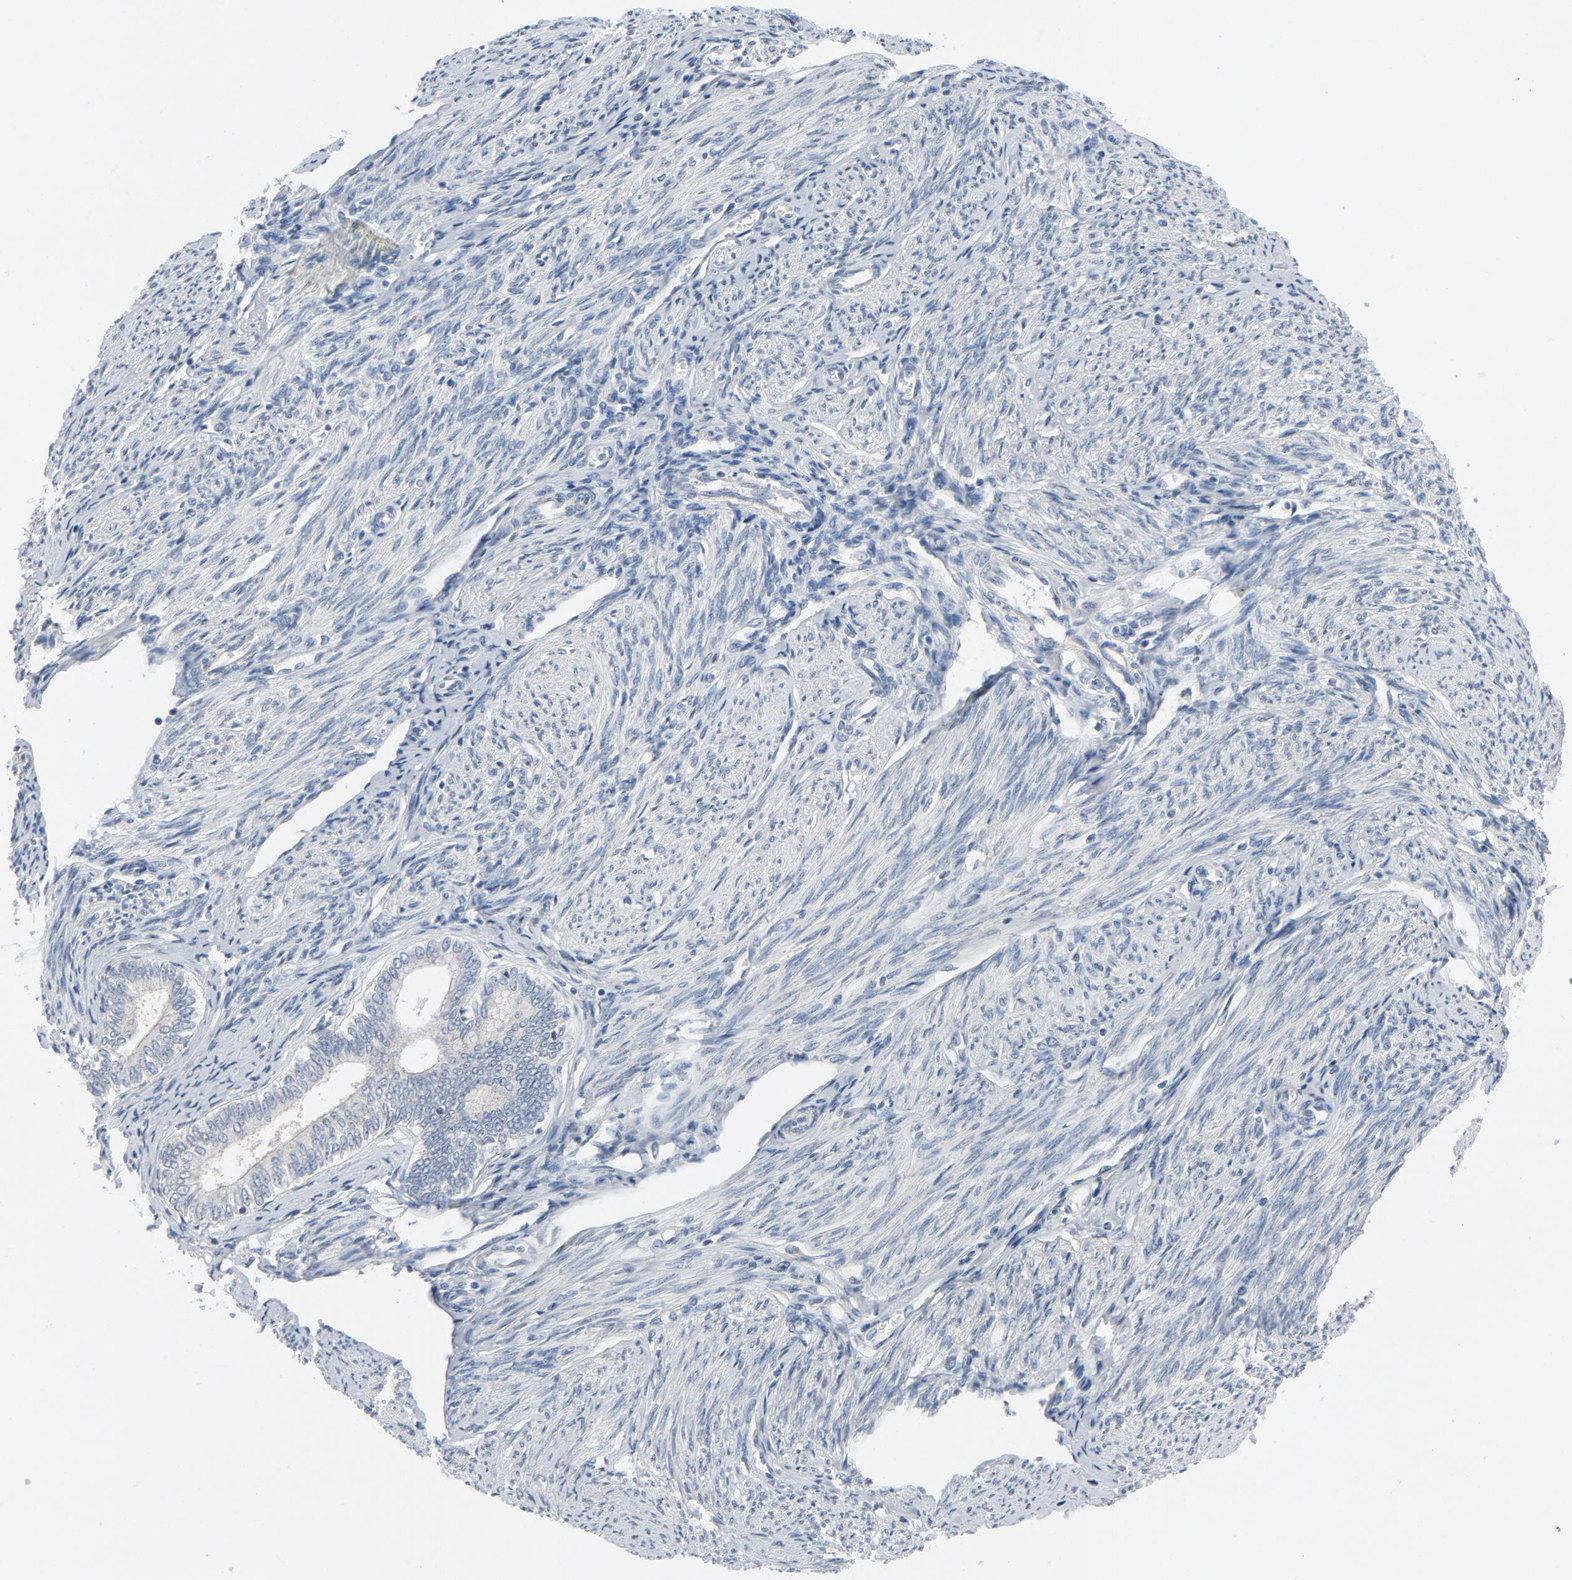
{"staining": {"intensity": "negative", "quantity": "none", "location": "none"}, "tissue": "endometrial cancer", "cell_type": "Tumor cells", "image_type": "cancer", "snomed": [{"axis": "morphology", "description": "Adenocarcinoma, NOS"}, {"axis": "topography", "description": "Endometrium"}], "caption": "A high-resolution micrograph shows immunohistochemistry (IHC) staining of adenocarcinoma (endometrial), which reveals no significant expression in tumor cells. Nuclei are stained in blue.", "gene": "TSG101", "patient": {"sex": "female", "age": 75}}